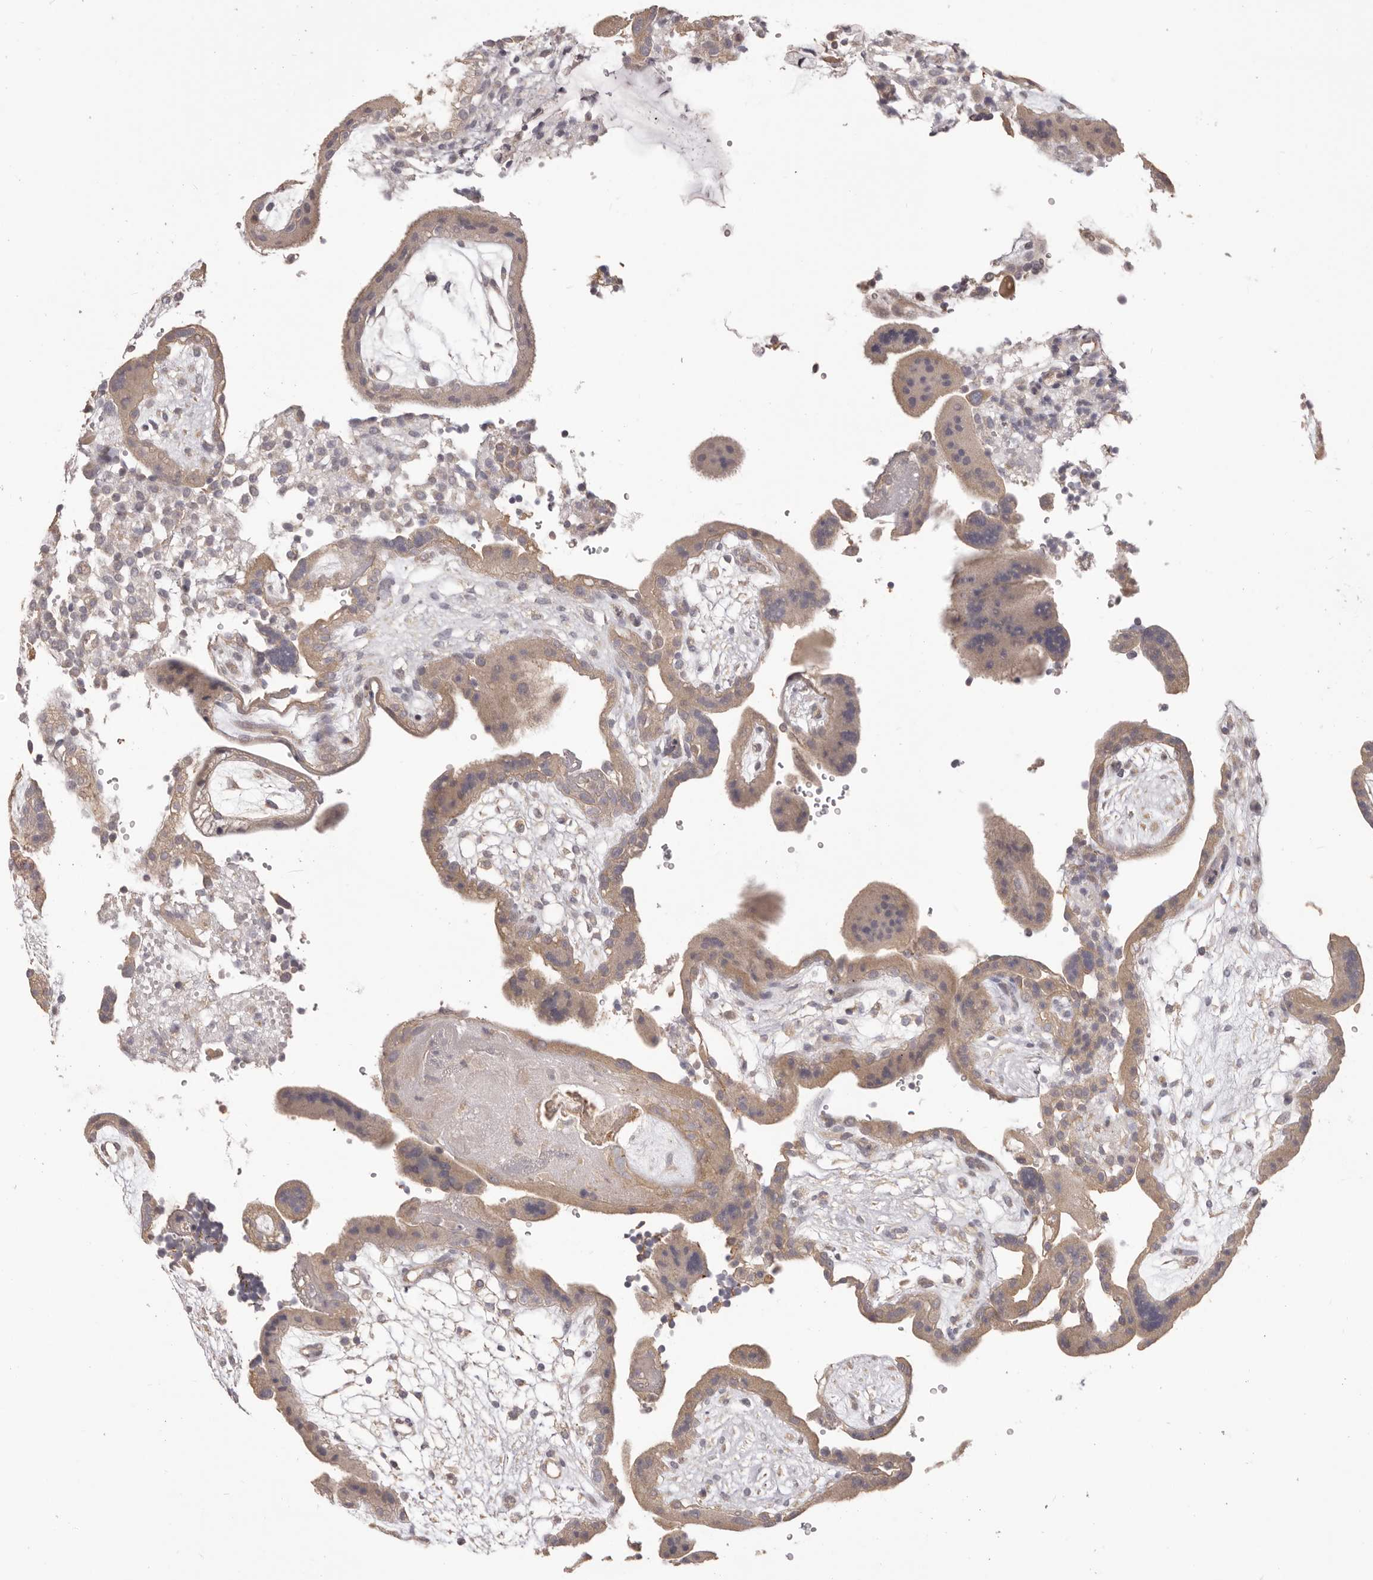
{"staining": {"intensity": "weak", "quantity": ">75%", "location": "cytoplasmic/membranous"}, "tissue": "placenta", "cell_type": "Trophoblastic cells", "image_type": "normal", "snomed": [{"axis": "morphology", "description": "Normal tissue, NOS"}, {"axis": "topography", "description": "Placenta"}], "caption": "Protein expression by immunohistochemistry (IHC) demonstrates weak cytoplasmic/membranous positivity in about >75% of trophoblastic cells in benign placenta.", "gene": "HRH1", "patient": {"sex": "female", "age": 18}}